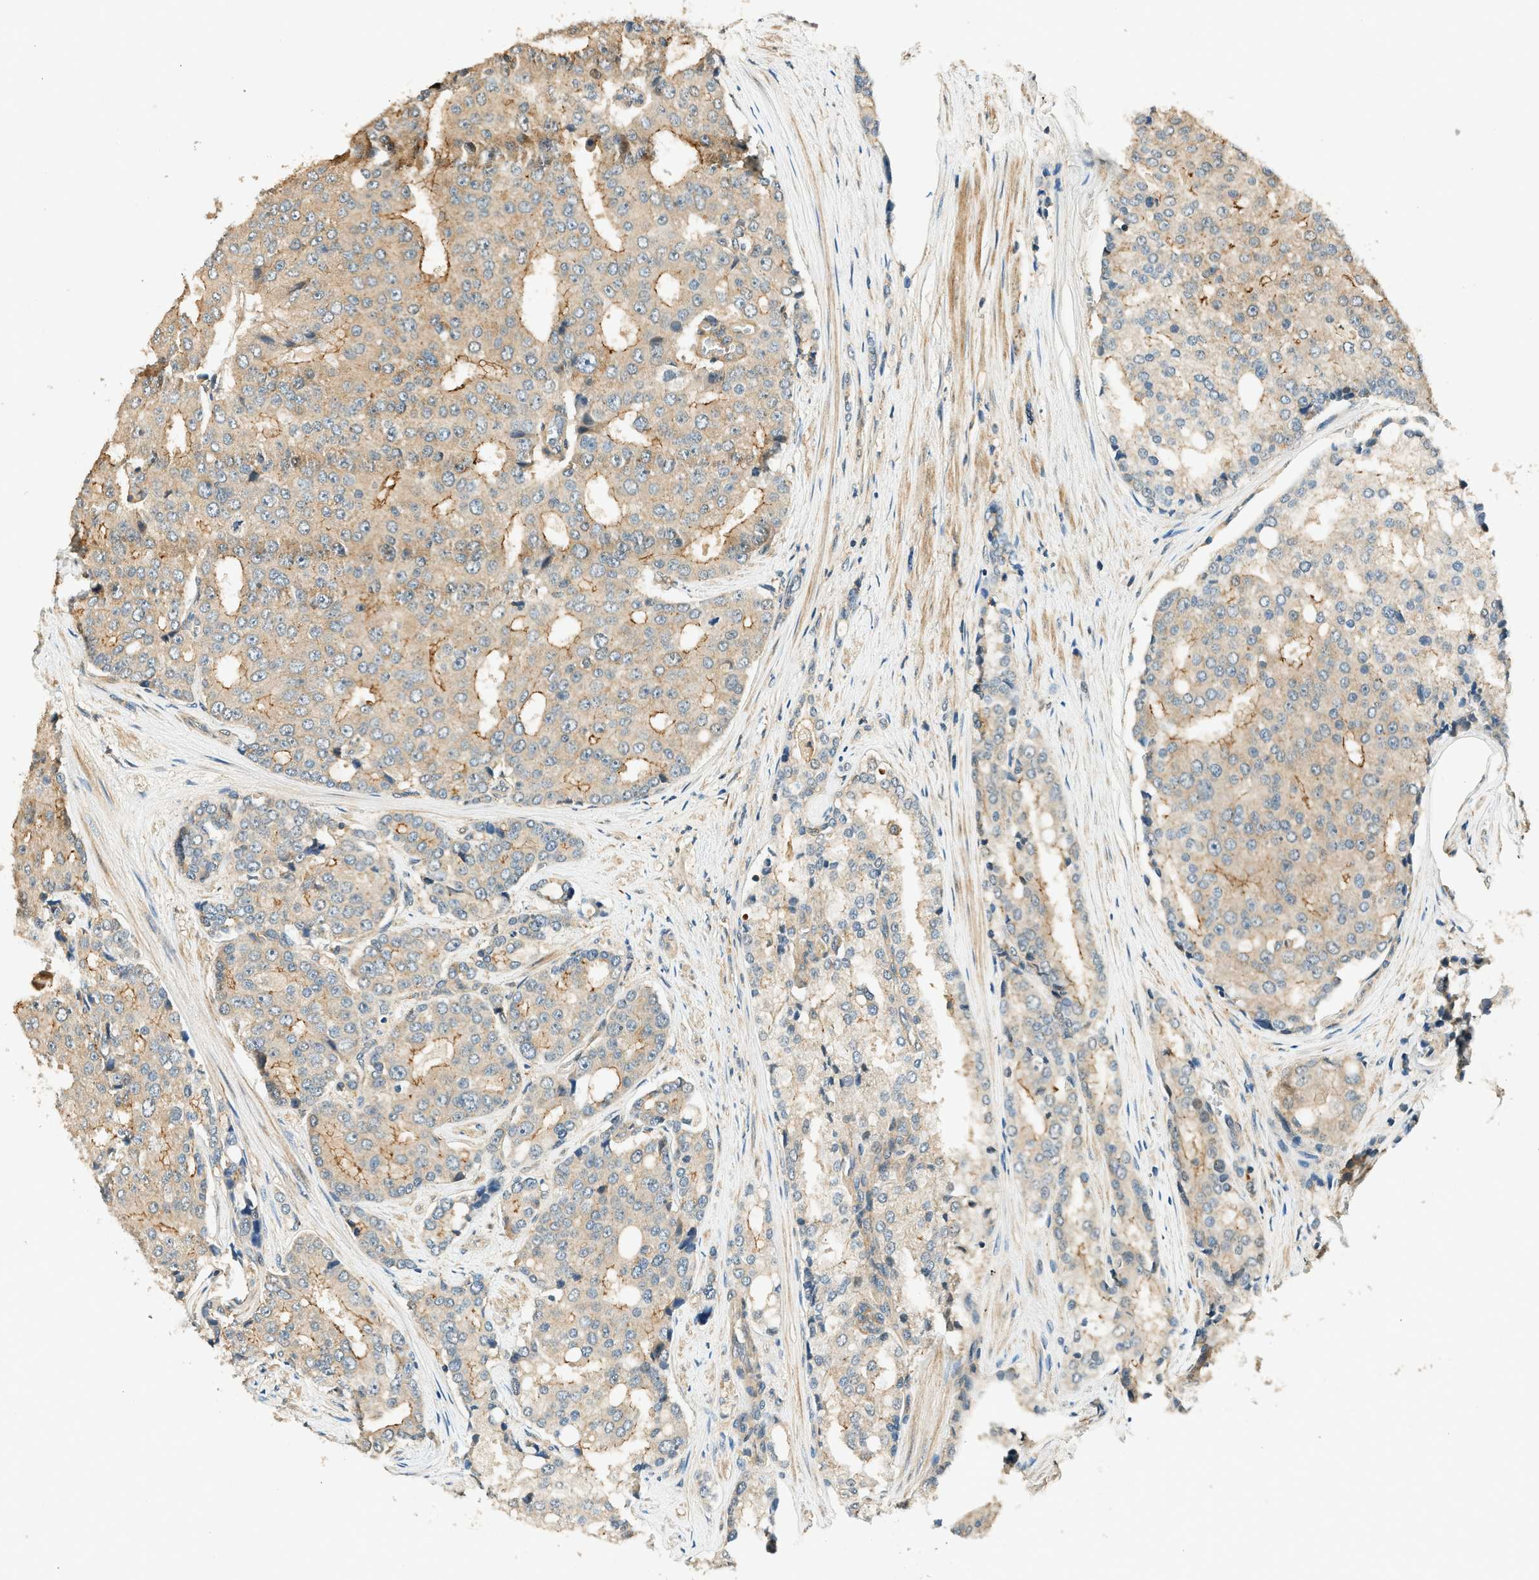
{"staining": {"intensity": "moderate", "quantity": "25%-75%", "location": "cytoplasmic/membranous"}, "tissue": "prostate cancer", "cell_type": "Tumor cells", "image_type": "cancer", "snomed": [{"axis": "morphology", "description": "Adenocarcinoma, High grade"}, {"axis": "topography", "description": "Prostate"}], "caption": "Prostate cancer stained with a protein marker exhibits moderate staining in tumor cells.", "gene": "ARHGEF11", "patient": {"sex": "male", "age": 50}}